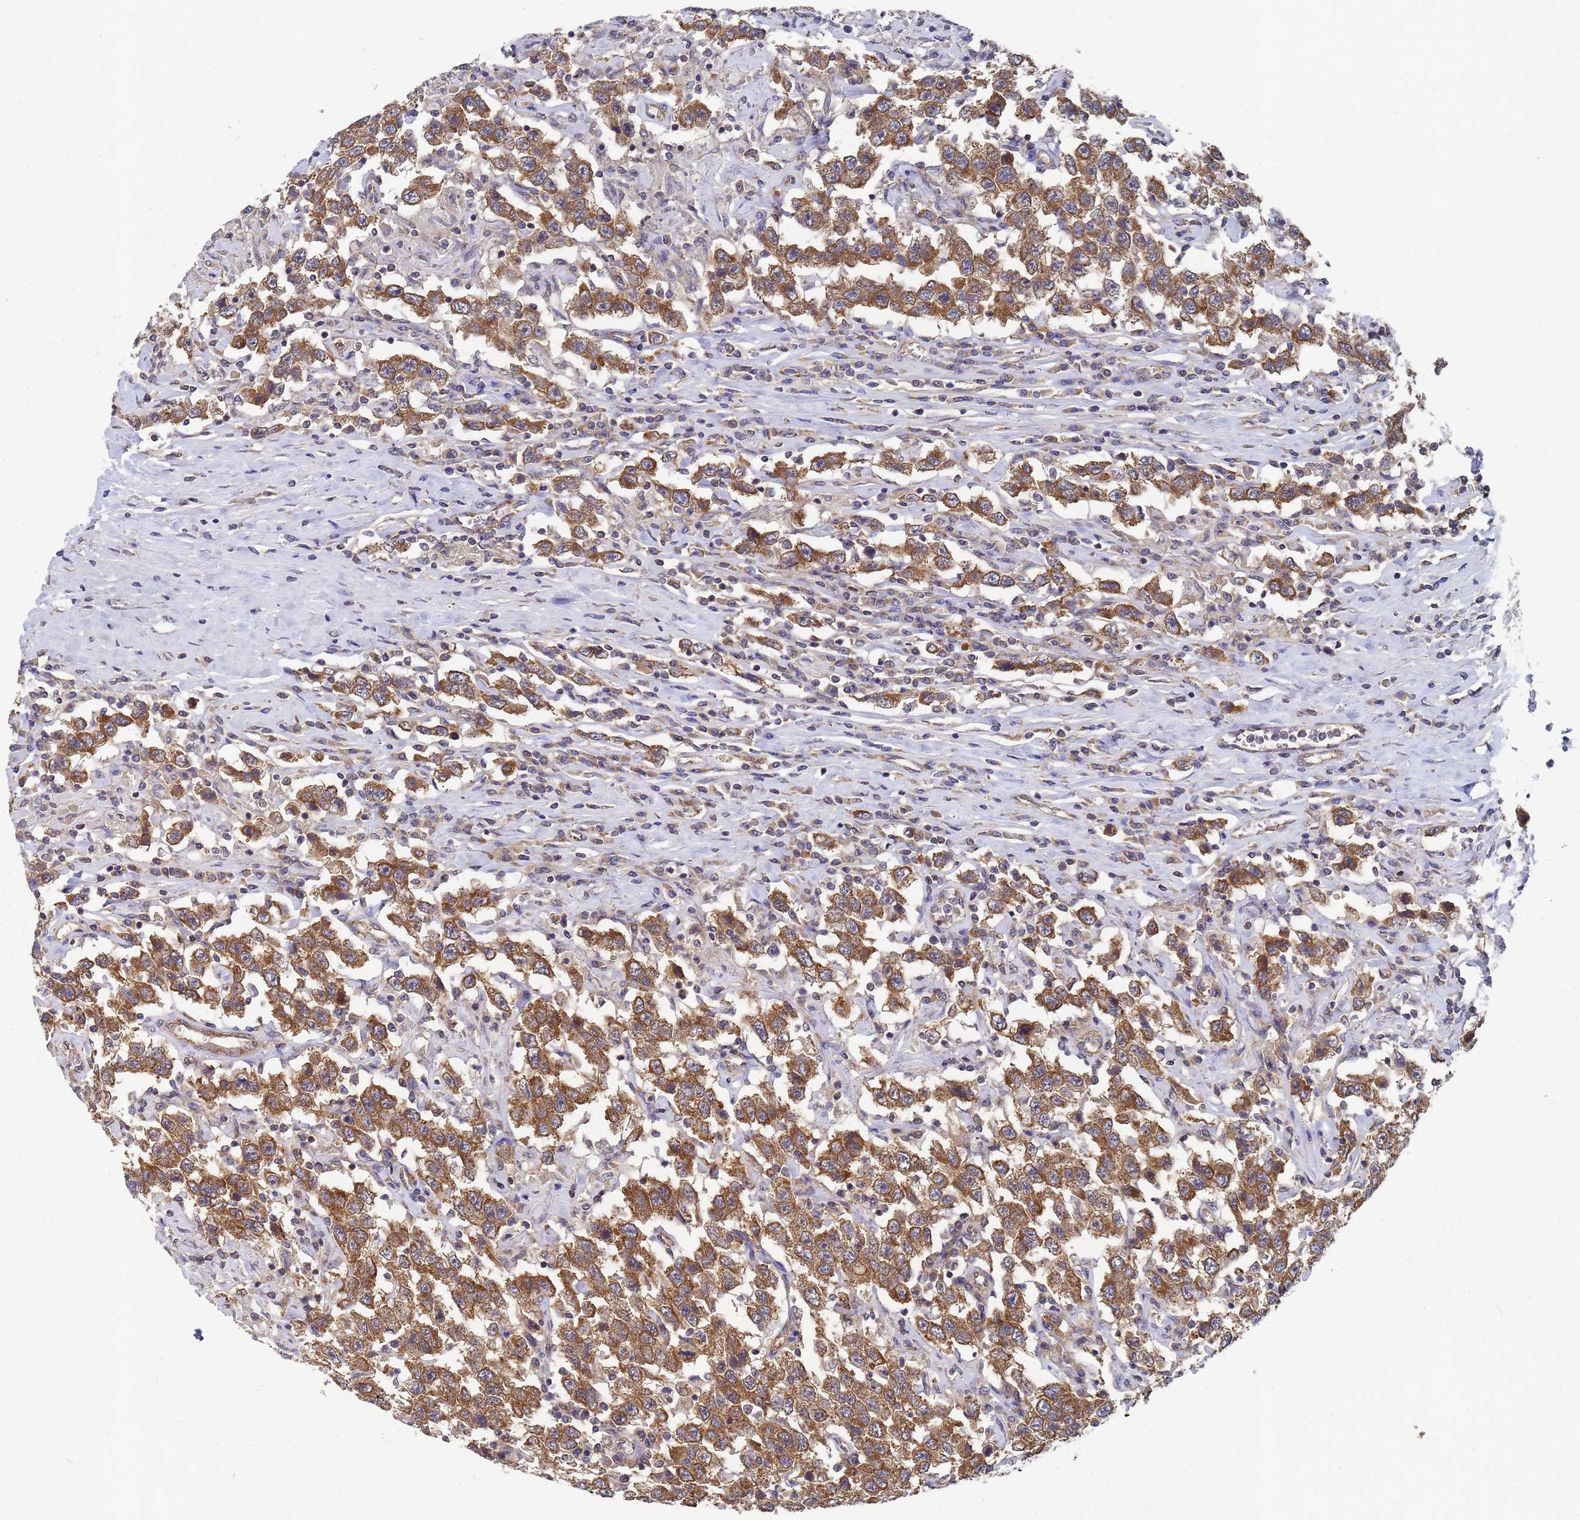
{"staining": {"intensity": "moderate", "quantity": ">75%", "location": "cytoplasmic/membranous"}, "tissue": "testis cancer", "cell_type": "Tumor cells", "image_type": "cancer", "snomed": [{"axis": "morphology", "description": "Seminoma, NOS"}, {"axis": "topography", "description": "Testis"}], "caption": "Immunohistochemistry of human testis cancer (seminoma) displays medium levels of moderate cytoplasmic/membranous staining in about >75% of tumor cells.", "gene": "ALS2CL", "patient": {"sex": "male", "age": 41}}